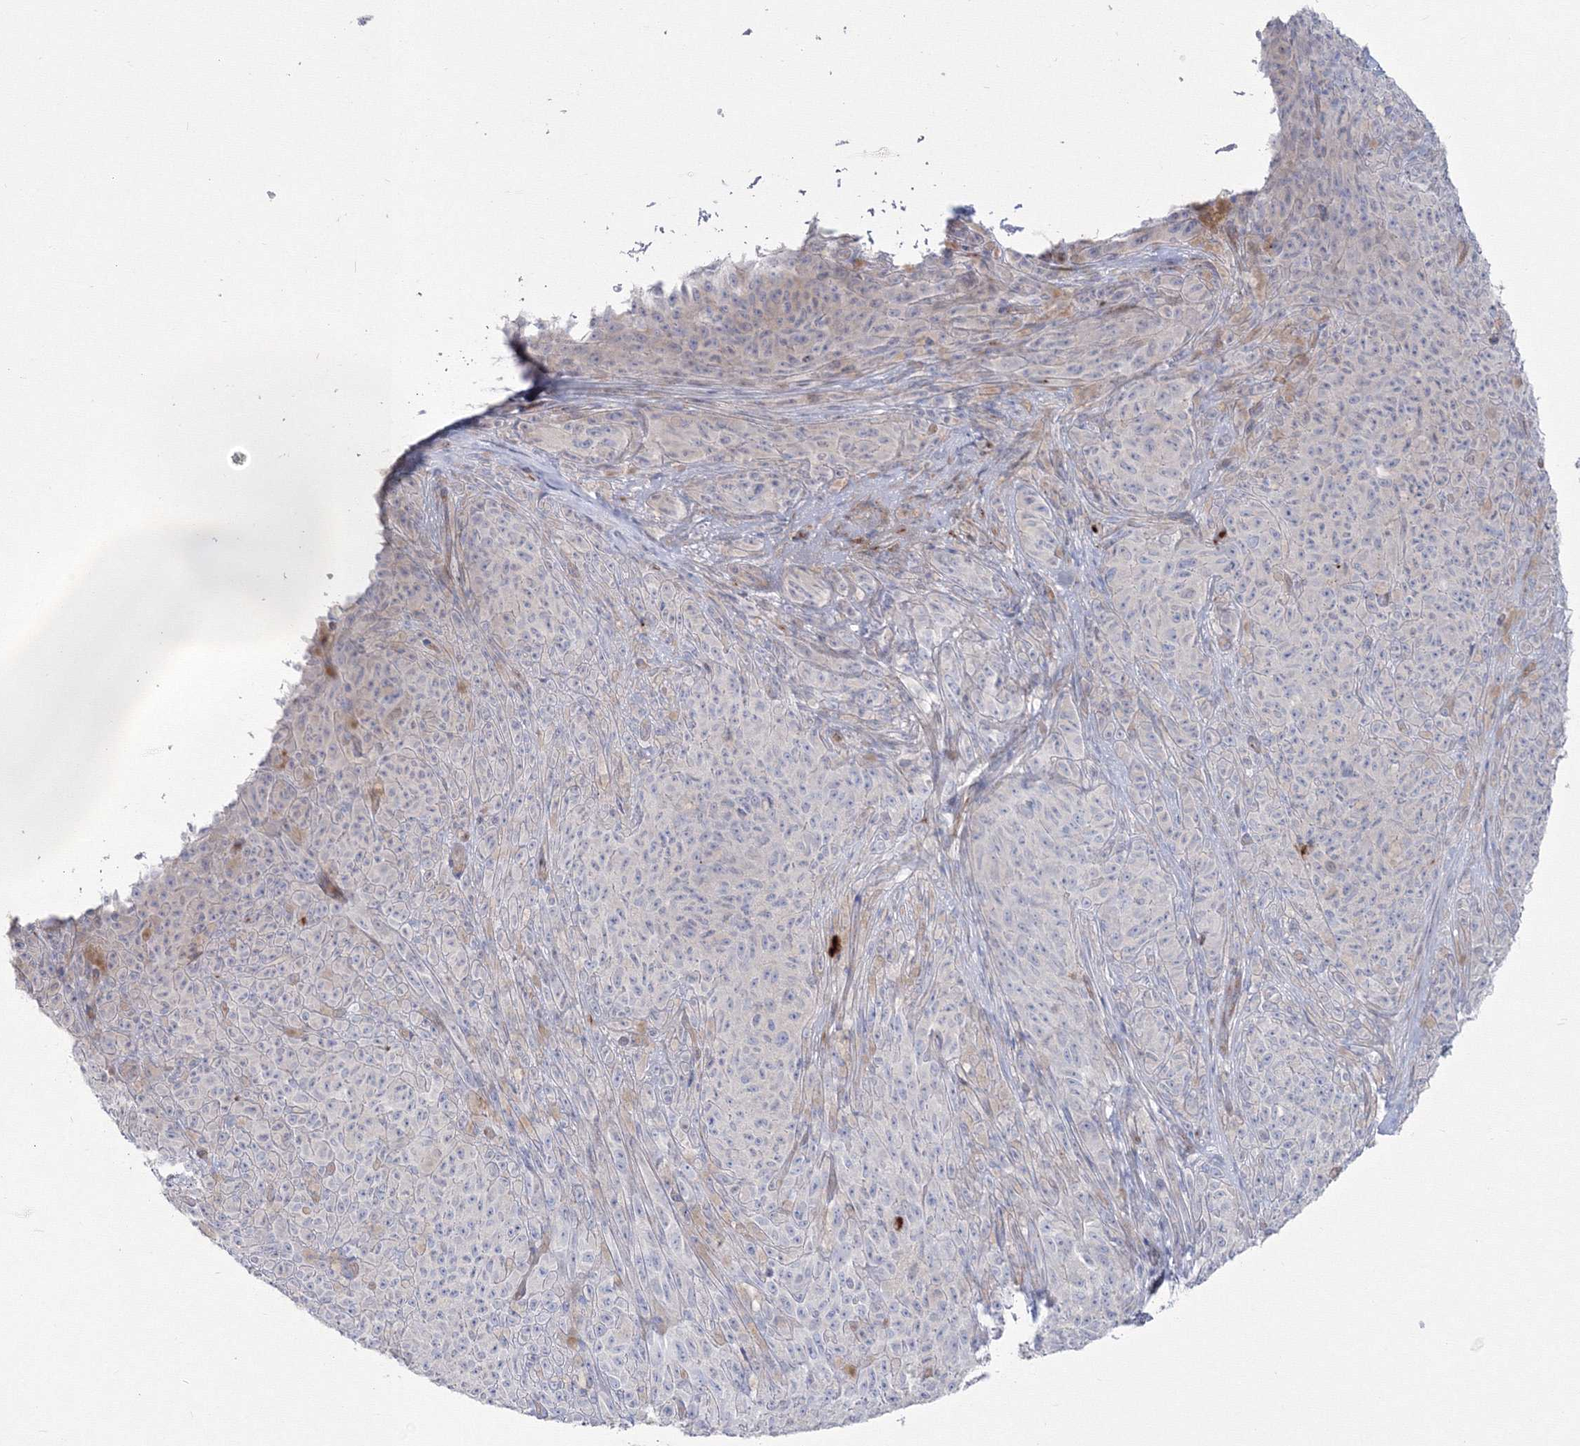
{"staining": {"intensity": "negative", "quantity": "none", "location": "none"}, "tissue": "melanoma", "cell_type": "Tumor cells", "image_type": "cancer", "snomed": [{"axis": "morphology", "description": "Malignant melanoma, NOS"}, {"axis": "topography", "description": "Skin"}], "caption": "Protein analysis of melanoma displays no significant staining in tumor cells. (DAB (3,3'-diaminobenzidine) IHC, high magnification).", "gene": "HYAL2", "patient": {"sex": "female", "age": 82}}